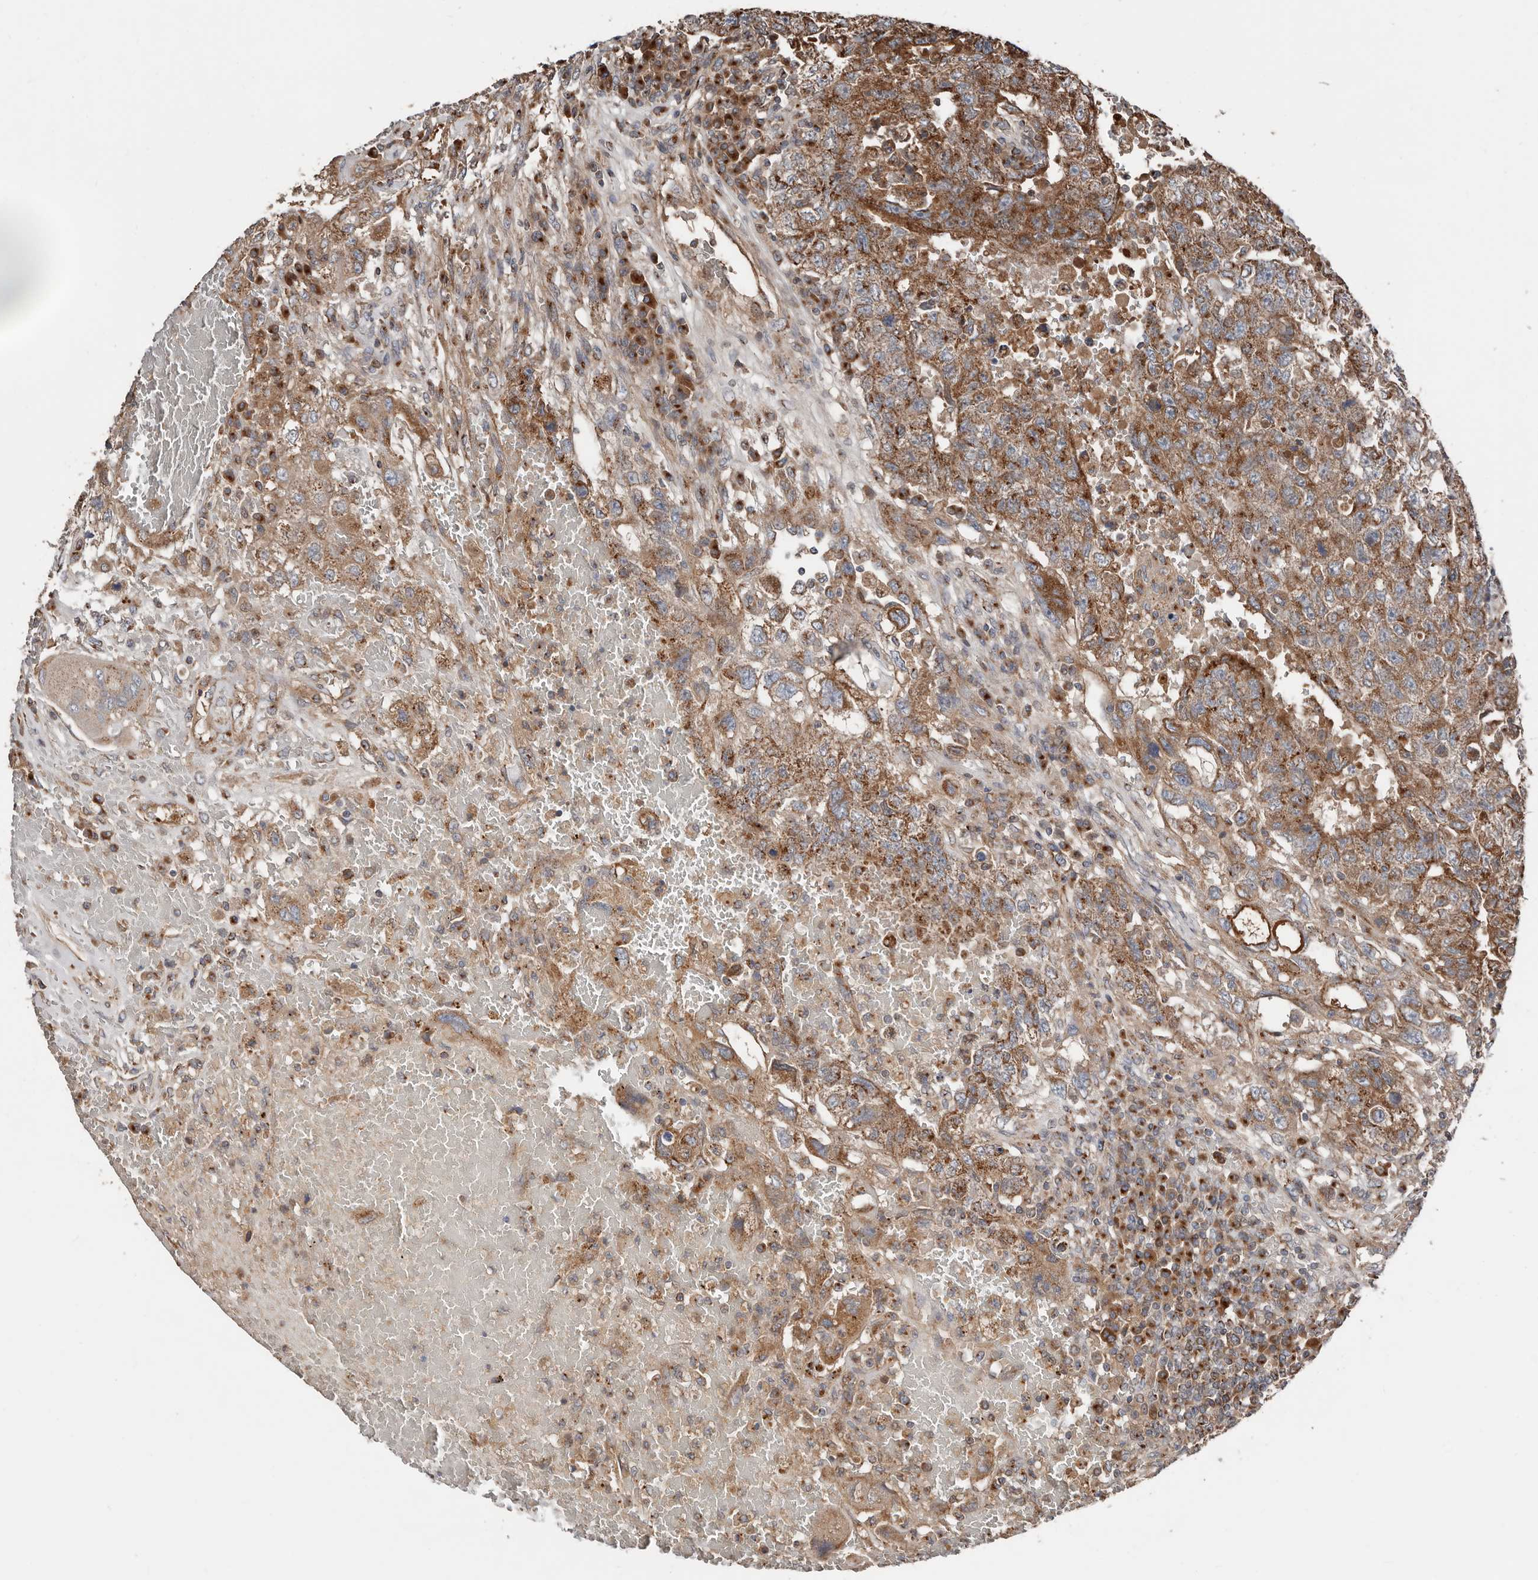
{"staining": {"intensity": "moderate", "quantity": ">75%", "location": "cytoplasmic/membranous"}, "tissue": "testis cancer", "cell_type": "Tumor cells", "image_type": "cancer", "snomed": [{"axis": "morphology", "description": "Carcinoma, Embryonal, NOS"}, {"axis": "topography", "description": "Testis"}], "caption": "This is an image of immunohistochemistry (IHC) staining of testis cancer (embryonal carcinoma), which shows moderate expression in the cytoplasmic/membranous of tumor cells.", "gene": "COG1", "patient": {"sex": "male", "age": 26}}